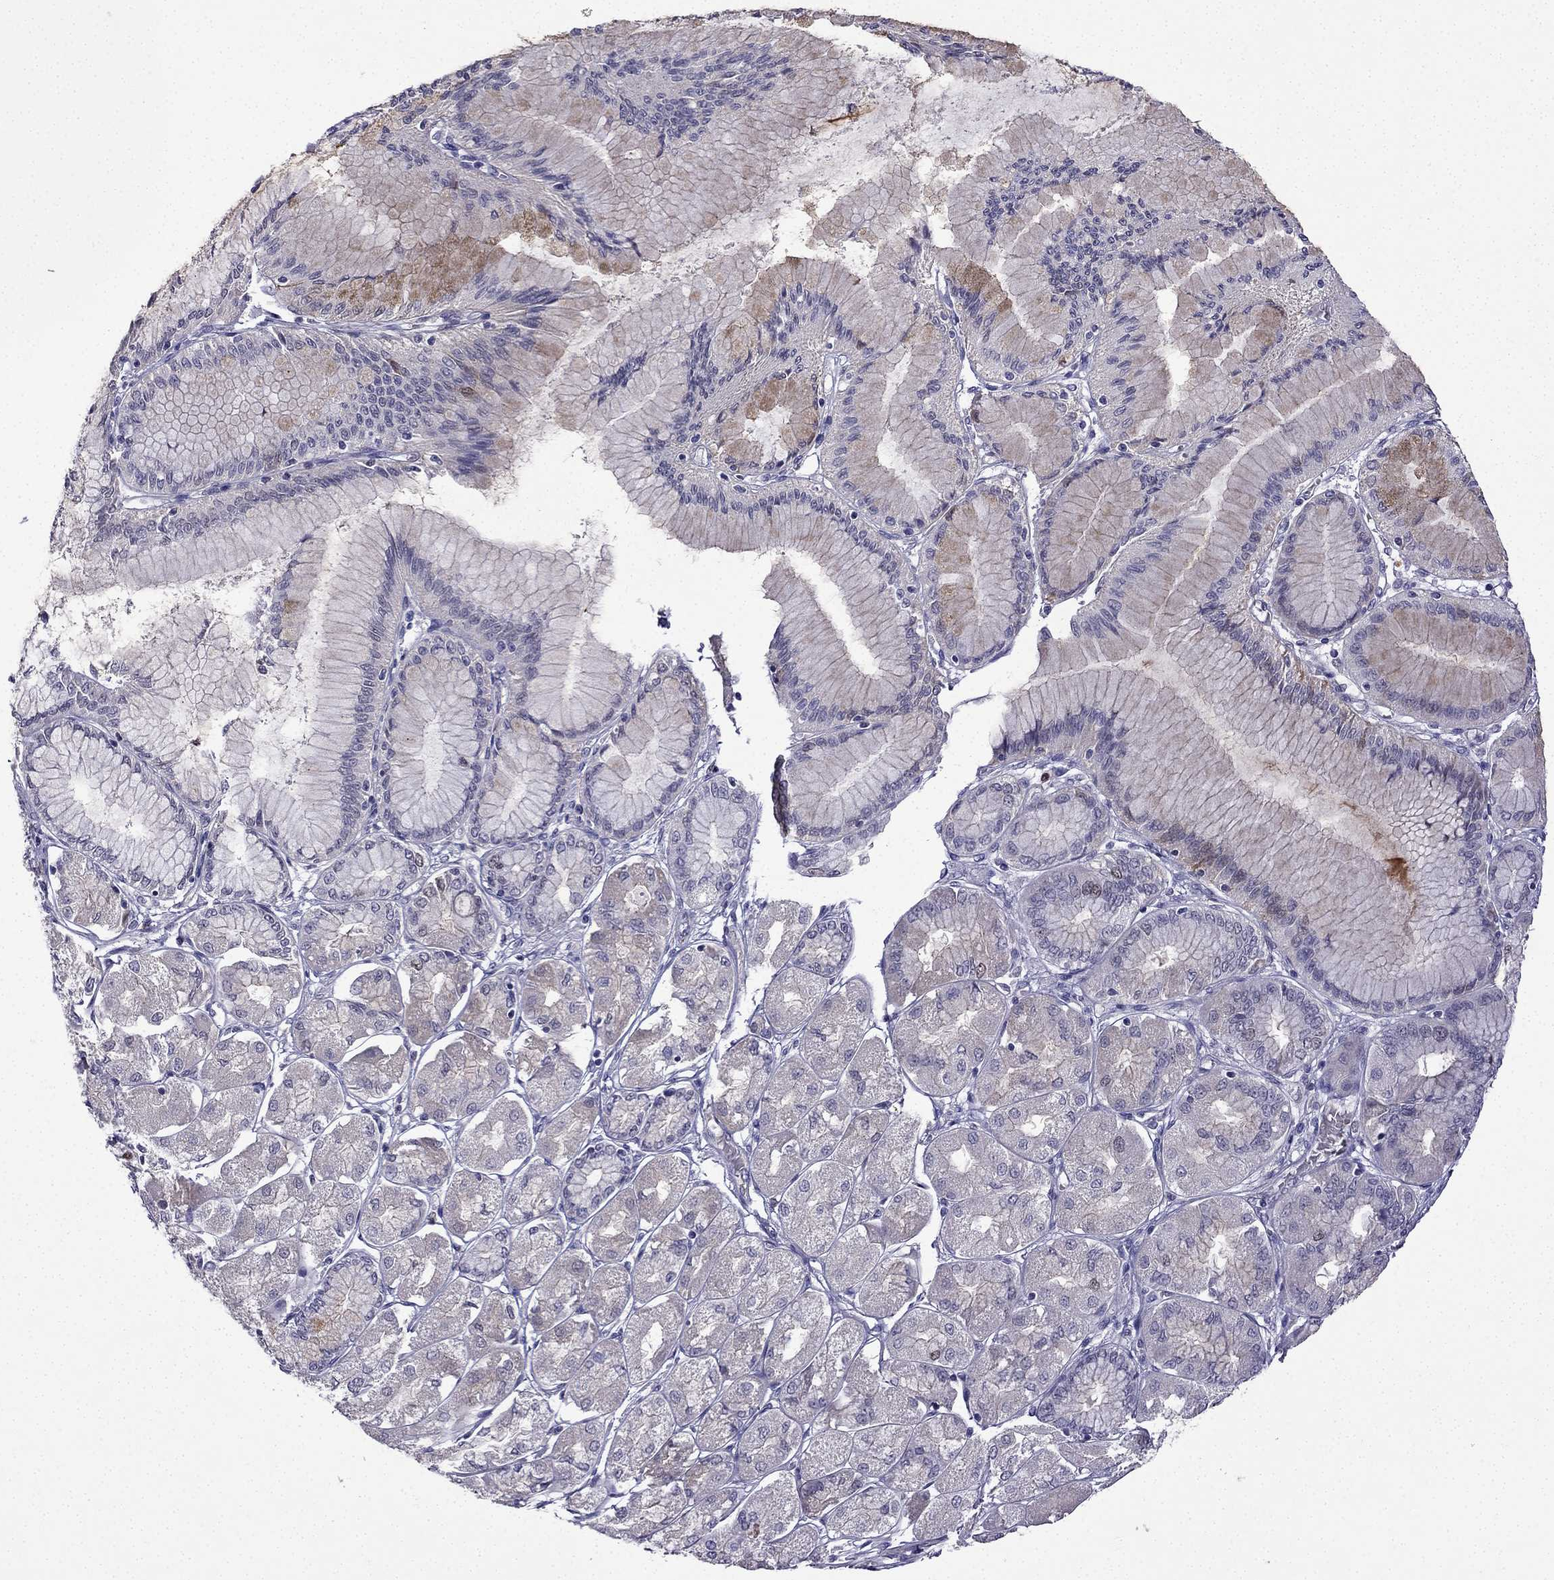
{"staining": {"intensity": "negative", "quantity": "none", "location": "none"}, "tissue": "stomach cancer", "cell_type": "Tumor cells", "image_type": "cancer", "snomed": [{"axis": "morphology", "description": "Normal tissue, NOS"}, {"axis": "morphology", "description": "Adenocarcinoma, NOS"}, {"axis": "morphology", "description": "Adenocarcinoma, High grade"}, {"axis": "topography", "description": "Stomach, upper"}, {"axis": "topography", "description": "Stomach"}], "caption": "Immunohistochemistry (IHC) histopathology image of neoplastic tissue: stomach cancer (adenocarcinoma (high-grade)) stained with DAB shows no significant protein positivity in tumor cells.", "gene": "UHRF1", "patient": {"sex": "female", "age": 65}}